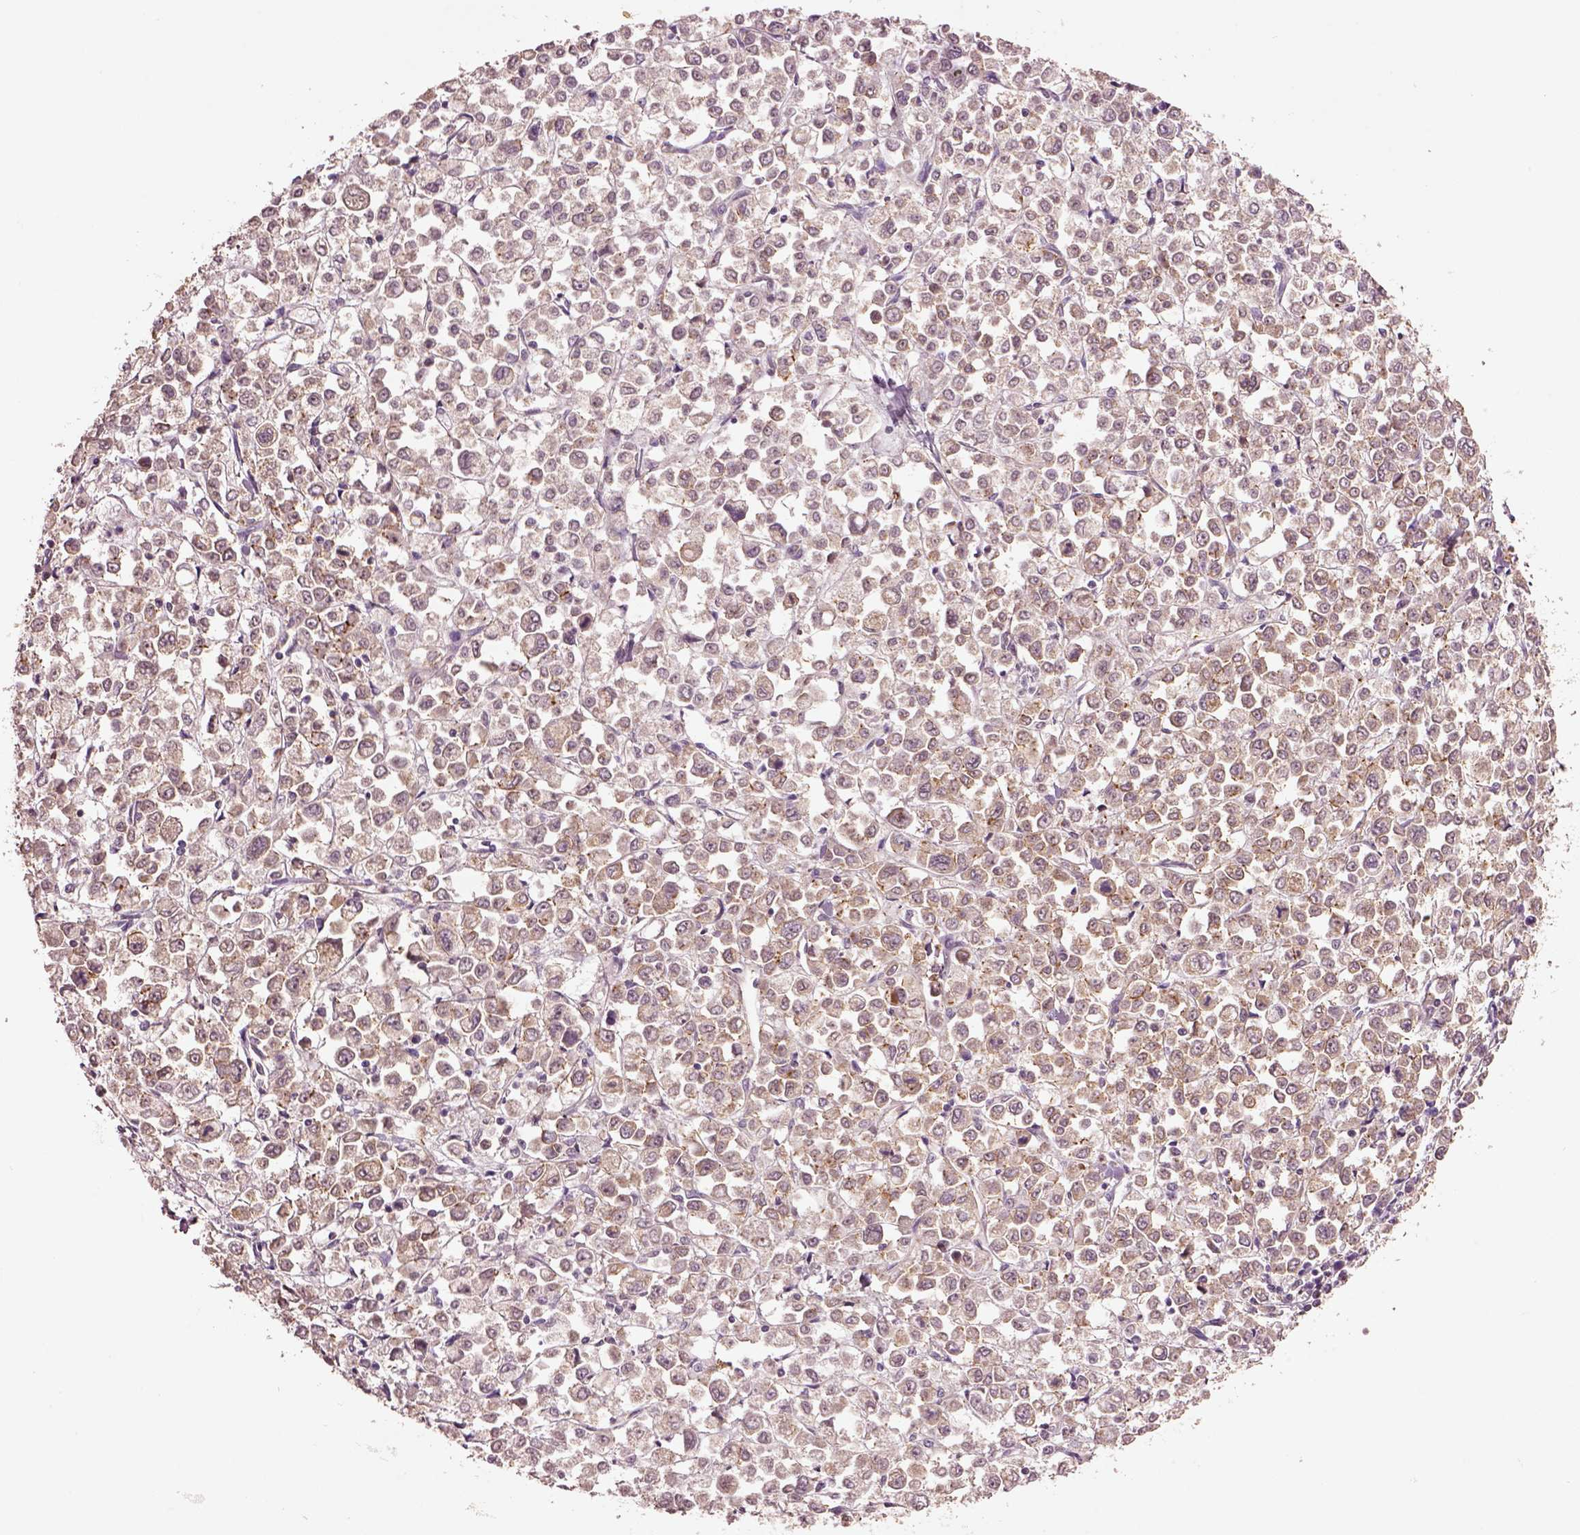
{"staining": {"intensity": "weak", "quantity": ">75%", "location": "cytoplasmic/membranous"}, "tissue": "stomach cancer", "cell_type": "Tumor cells", "image_type": "cancer", "snomed": [{"axis": "morphology", "description": "Adenocarcinoma, NOS"}, {"axis": "topography", "description": "Stomach, upper"}], "caption": "An IHC image of neoplastic tissue is shown. Protein staining in brown highlights weak cytoplasmic/membranous positivity in adenocarcinoma (stomach) within tumor cells. The staining was performed using DAB to visualize the protein expression in brown, while the nuclei were stained in blue with hematoxylin (Magnification: 20x).", "gene": "MTHFS", "patient": {"sex": "male", "age": 70}}